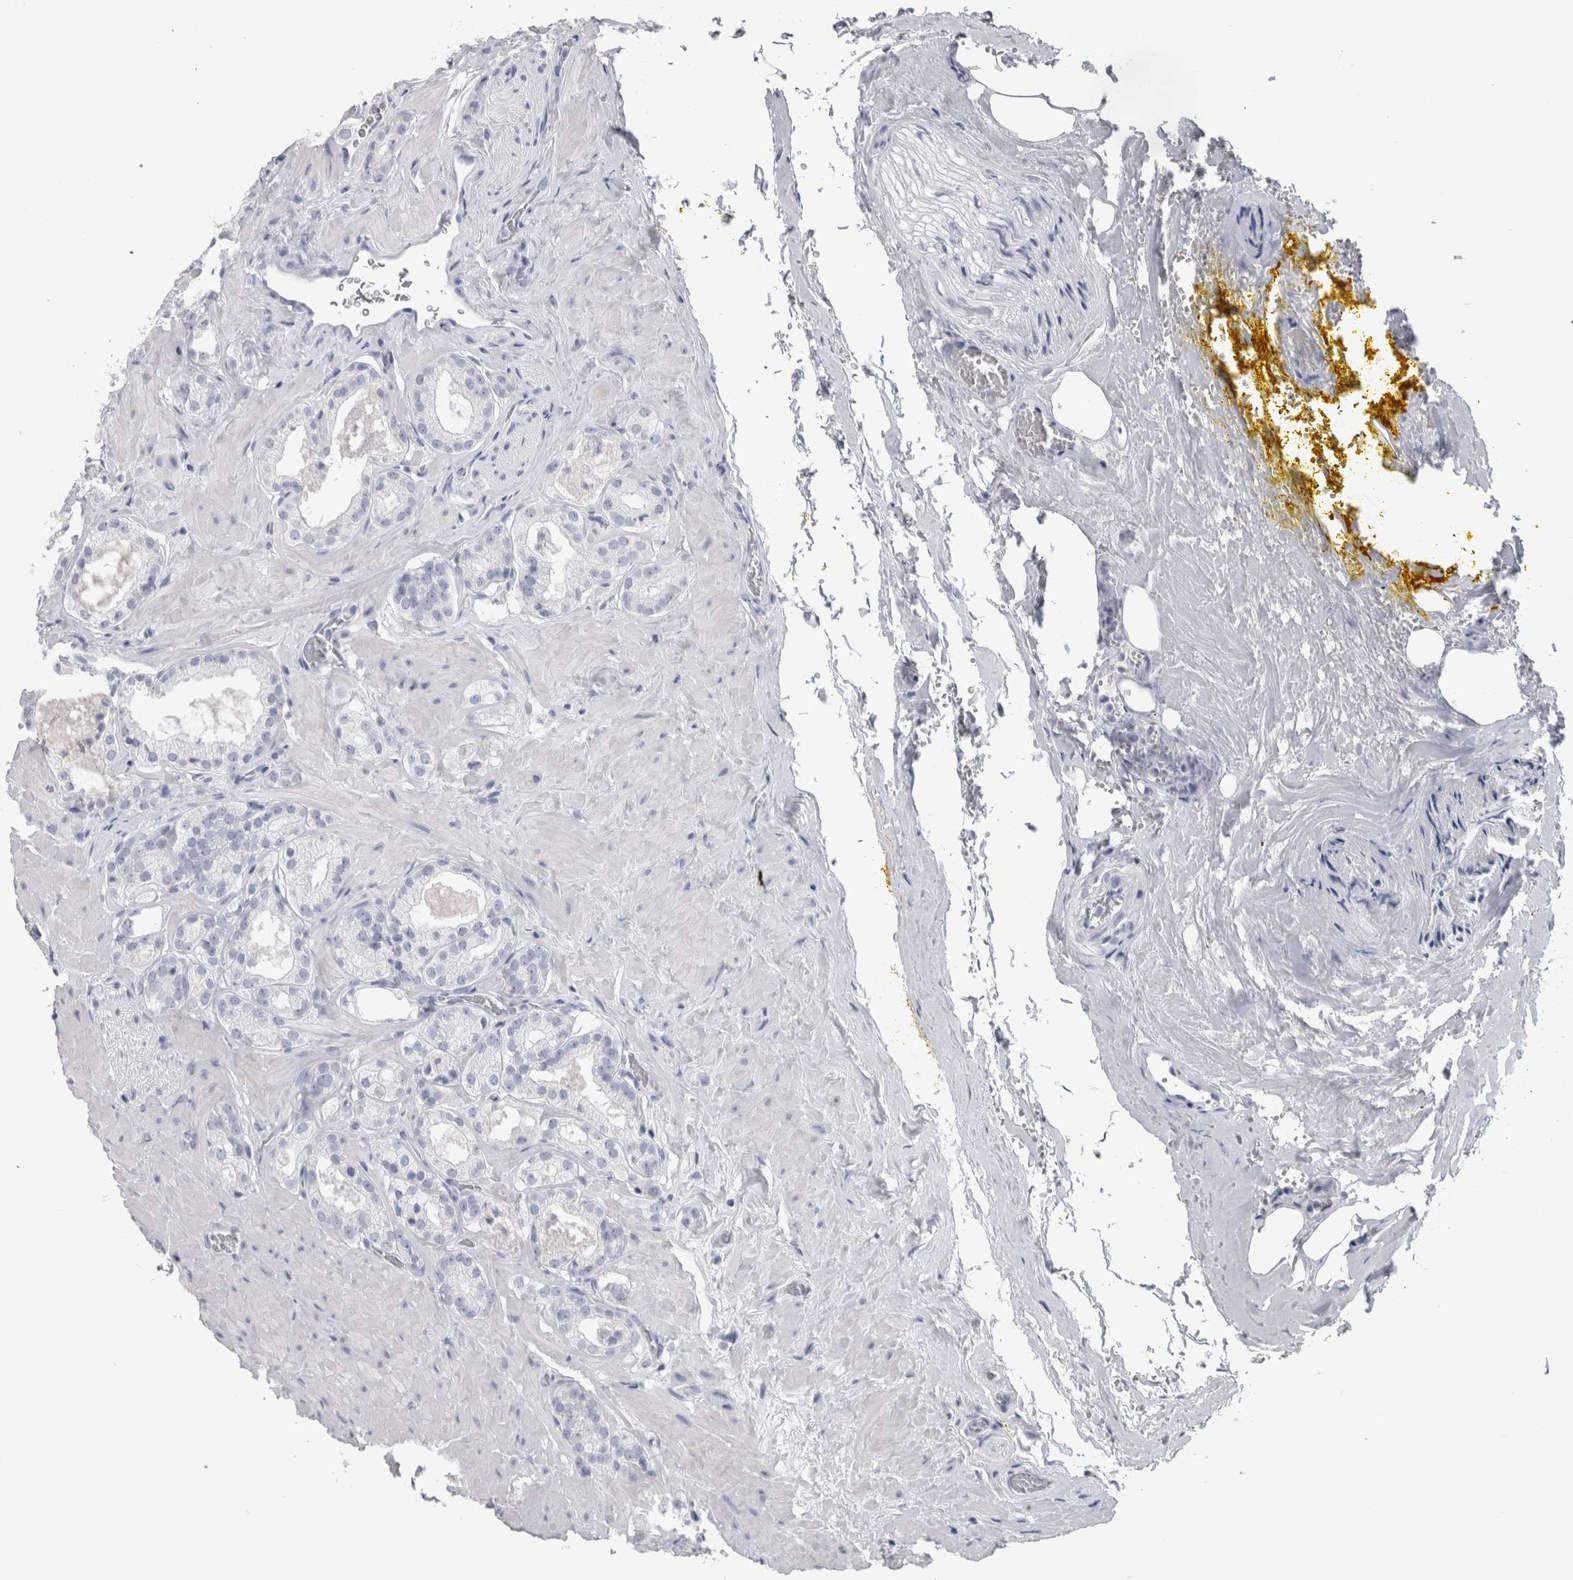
{"staining": {"intensity": "negative", "quantity": "none", "location": "none"}, "tissue": "prostate cancer", "cell_type": "Tumor cells", "image_type": "cancer", "snomed": [{"axis": "morphology", "description": "Adenocarcinoma, High grade"}, {"axis": "topography", "description": "Prostate"}], "caption": "IHC micrograph of prostate adenocarcinoma (high-grade) stained for a protein (brown), which reveals no expression in tumor cells.", "gene": "PTH", "patient": {"sex": "male", "age": 64}}